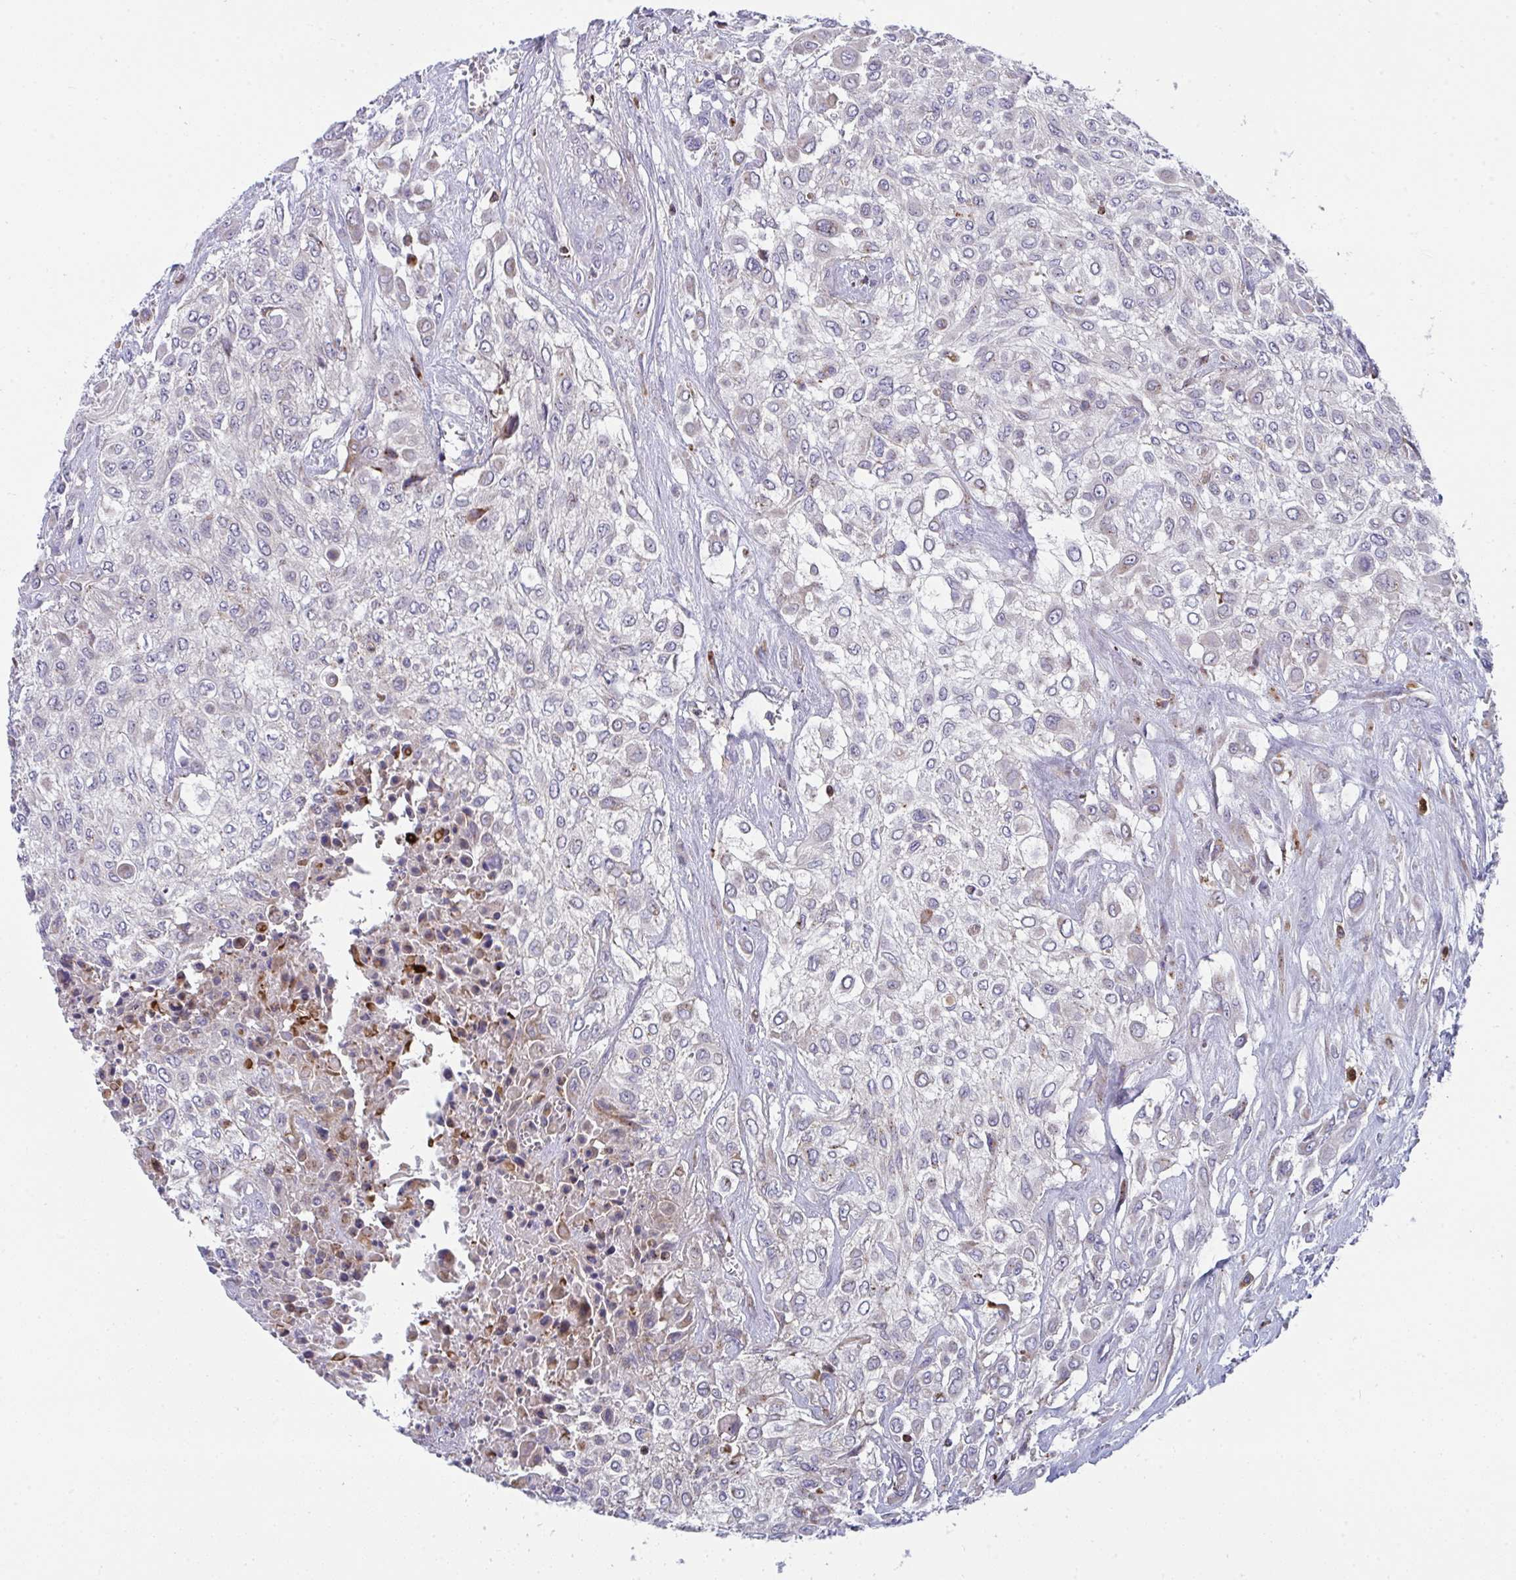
{"staining": {"intensity": "negative", "quantity": "none", "location": "none"}, "tissue": "urothelial cancer", "cell_type": "Tumor cells", "image_type": "cancer", "snomed": [{"axis": "morphology", "description": "Urothelial carcinoma, High grade"}, {"axis": "topography", "description": "Urinary bladder"}], "caption": "Immunohistochemistry of human high-grade urothelial carcinoma demonstrates no staining in tumor cells.", "gene": "AOC2", "patient": {"sex": "male", "age": 57}}